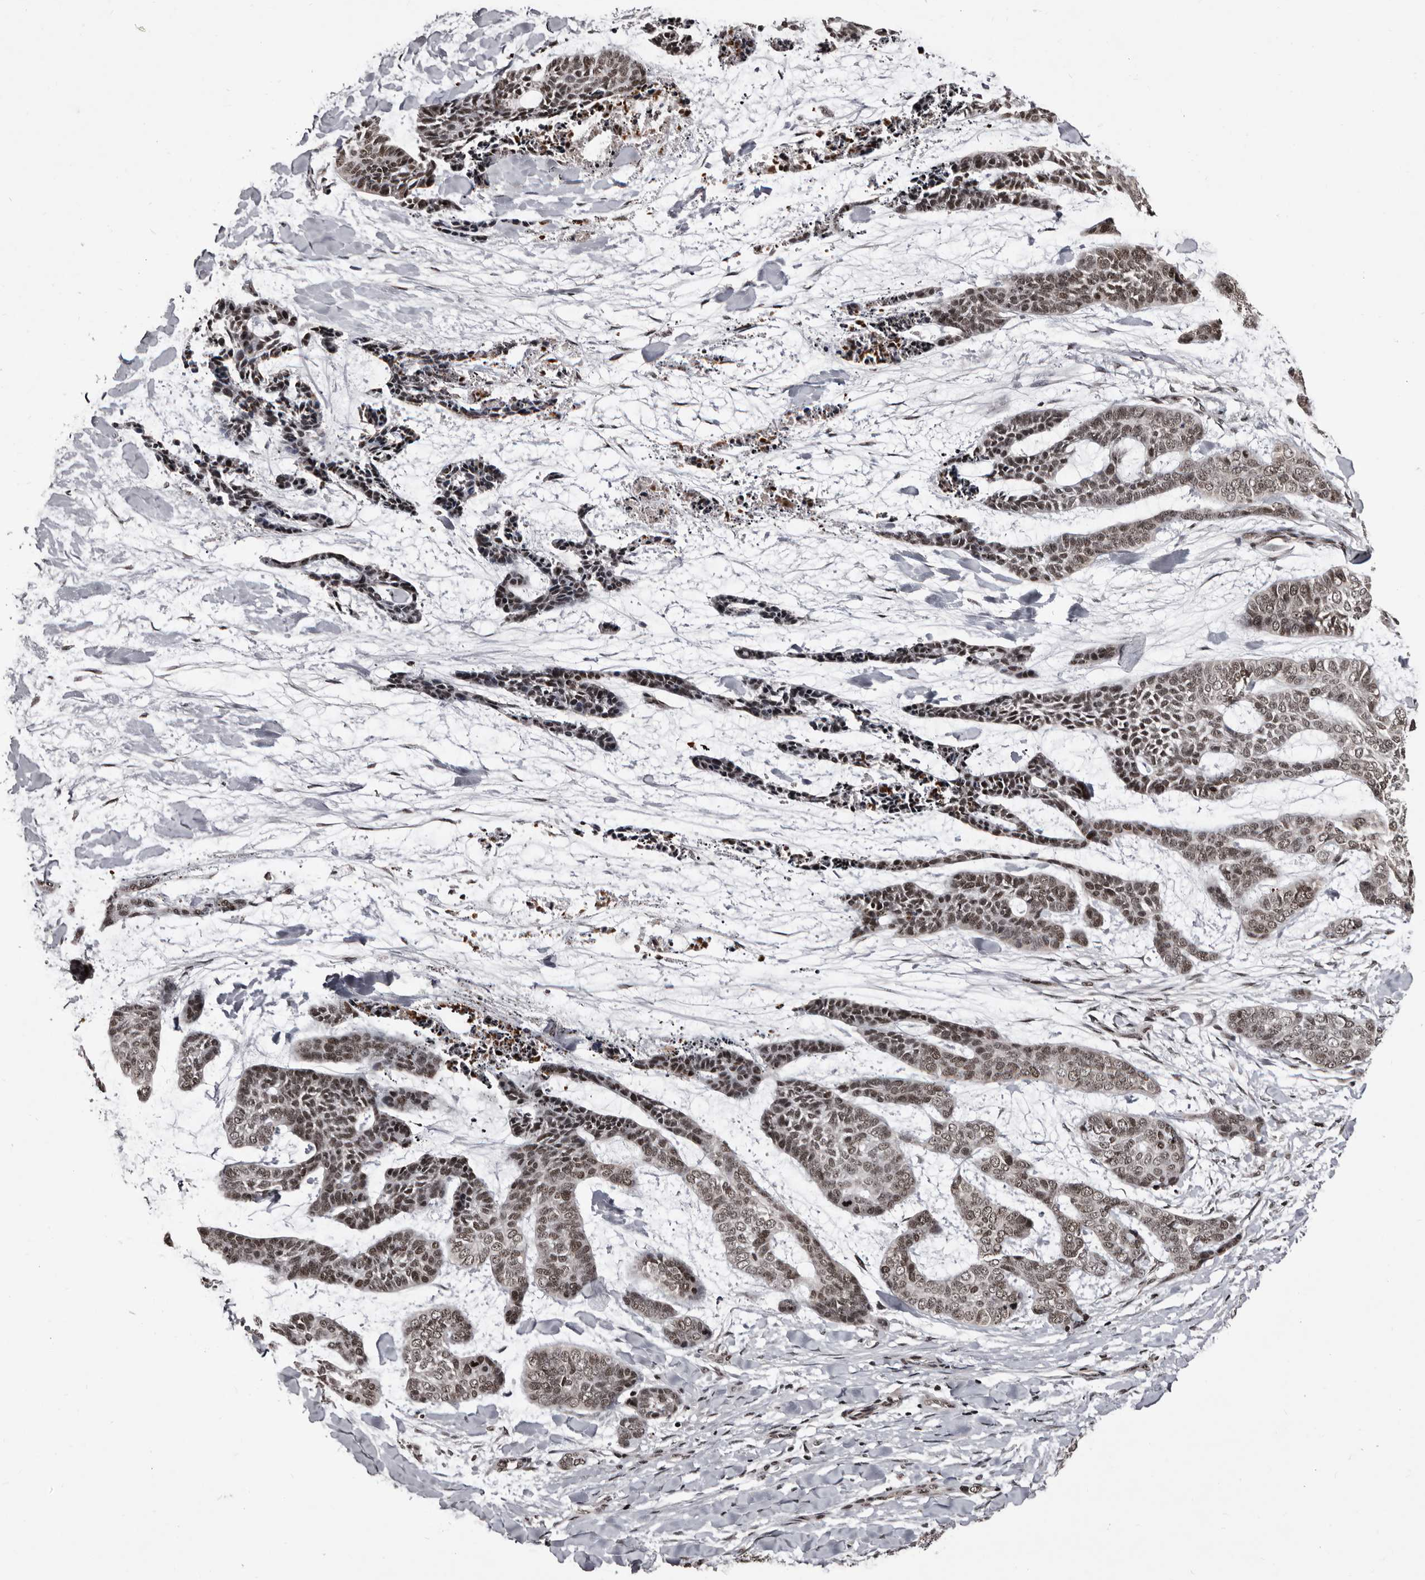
{"staining": {"intensity": "weak", "quantity": "25%-75%", "location": "nuclear"}, "tissue": "skin cancer", "cell_type": "Tumor cells", "image_type": "cancer", "snomed": [{"axis": "morphology", "description": "Basal cell carcinoma"}, {"axis": "topography", "description": "Skin"}], "caption": "This image displays immunohistochemistry staining of skin cancer, with low weak nuclear positivity in approximately 25%-75% of tumor cells.", "gene": "THUMPD1", "patient": {"sex": "female", "age": 64}}